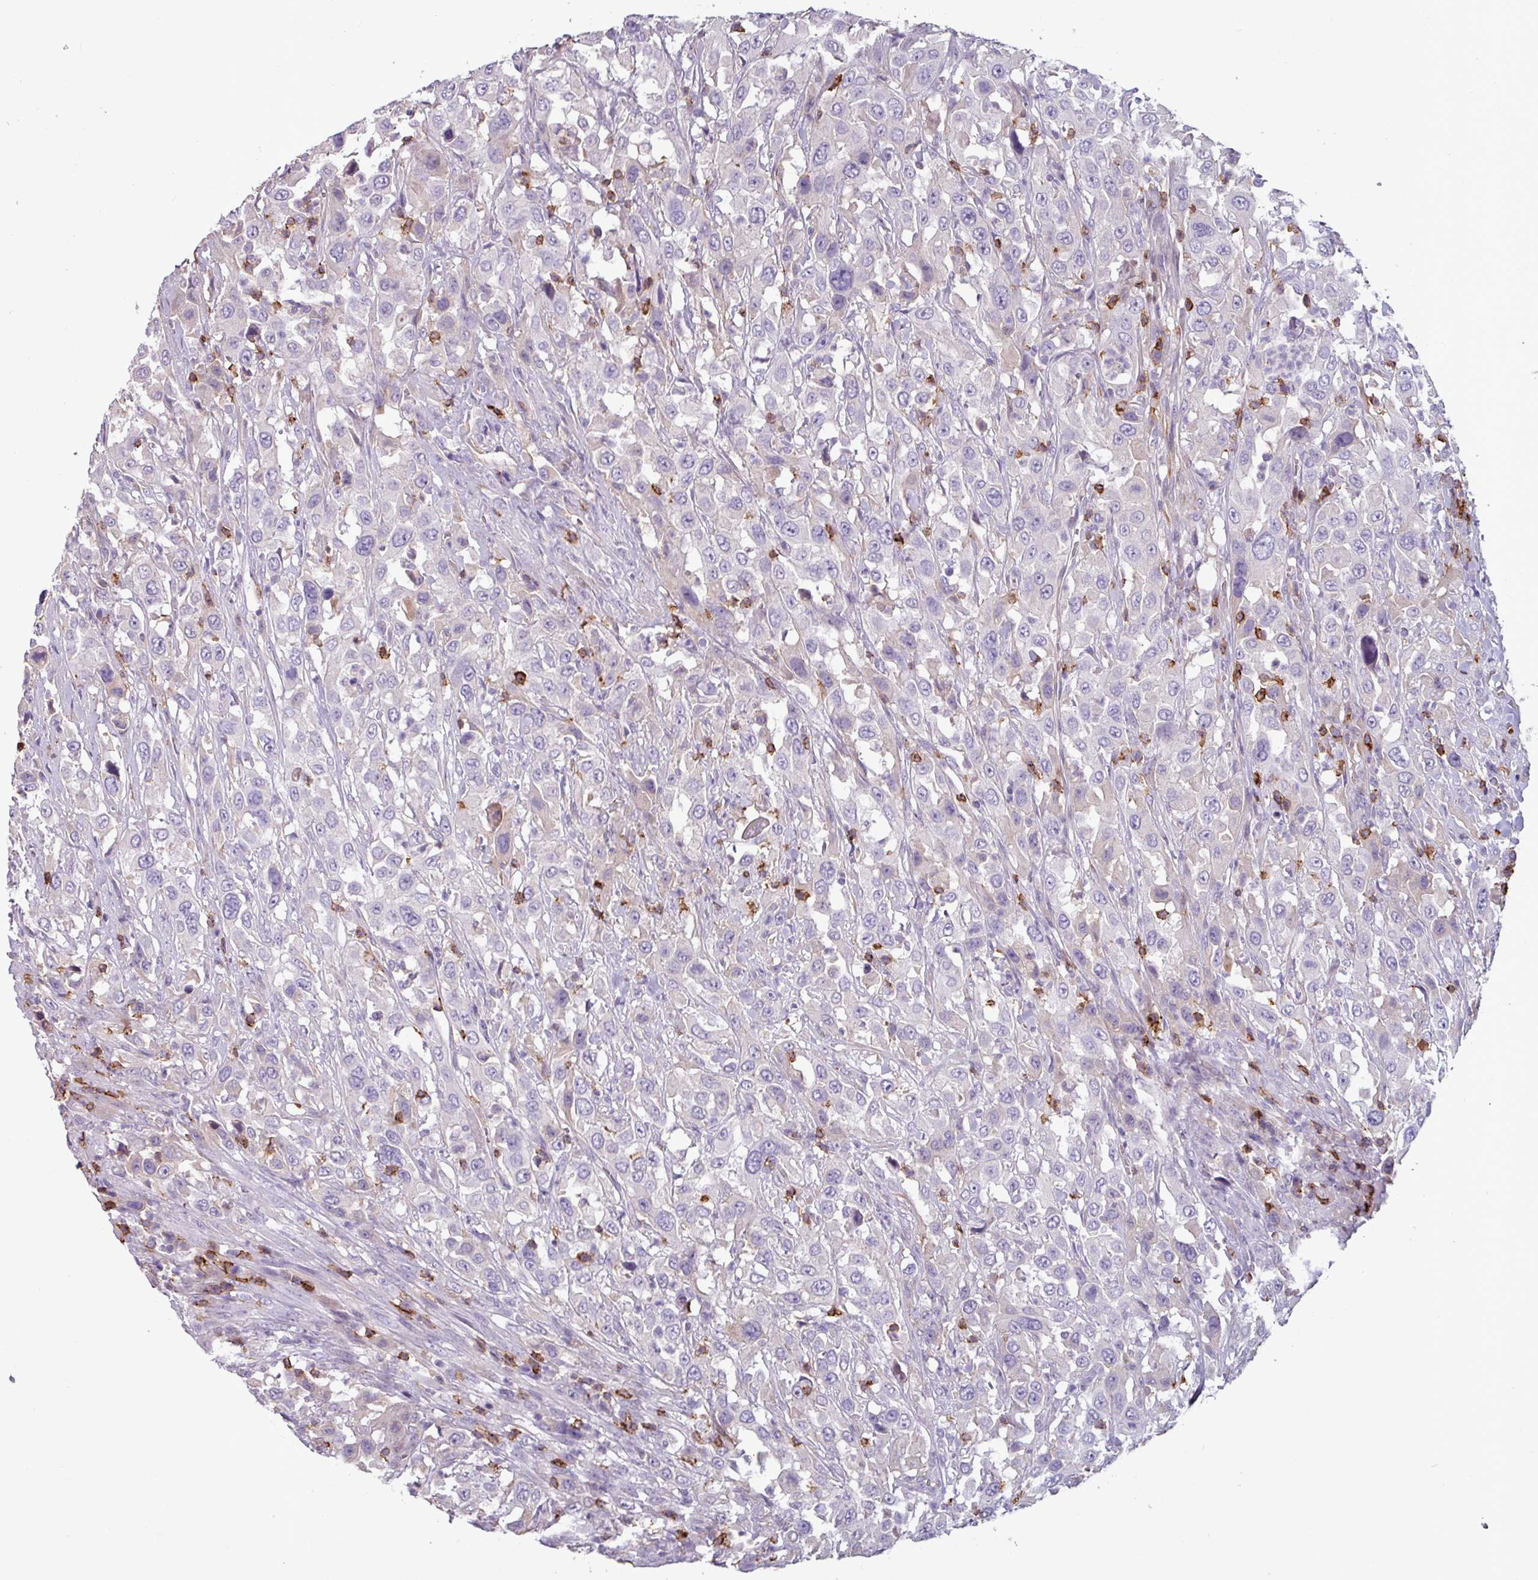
{"staining": {"intensity": "negative", "quantity": "none", "location": "none"}, "tissue": "urothelial cancer", "cell_type": "Tumor cells", "image_type": "cancer", "snomed": [{"axis": "morphology", "description": "Urothelial carcinoma, High grade"}, {"axis": "topography", "description": "Urinary bladder"}], "caption": "This is an IHC image of urothelial carcinoma (high-grade). There is no positivity in tumor cells.", "gene": "CD8A", "patient": {"sex": "male", "age": 61}}